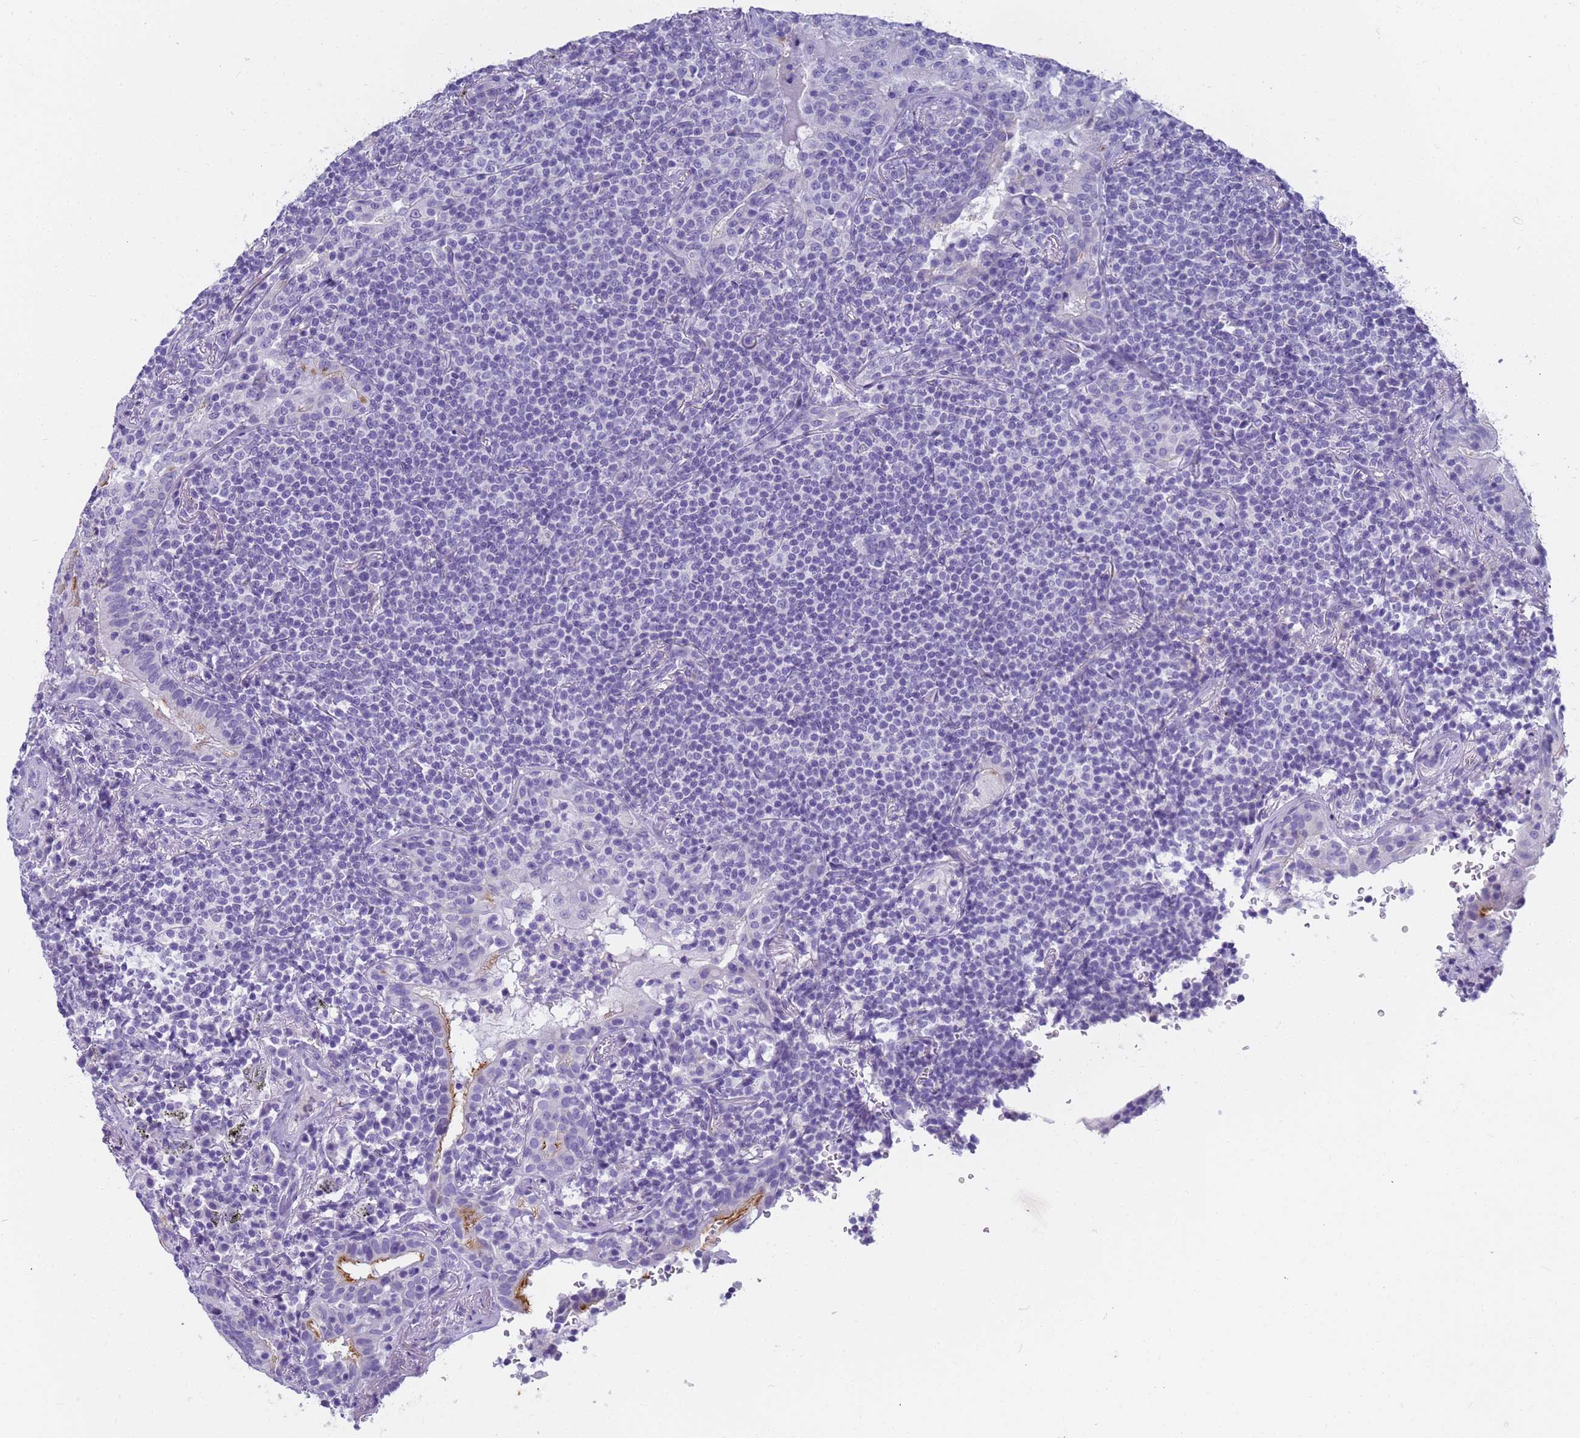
{"staining": {"intensity": "negative", "quantity": "none", "location": "none"}, "tissue": "lymphoma", "cell_type": "Tumor cells", "image_type": "cancer", "snomed": [{"axis": "morphology", "description": "Malignant lymphoma, non-Hodgkin's type, Low grade"}, {"axis": "topography", "description": "Lung"}], "caption": "Malignant lymphoma, non-Hodgkin's type (low-grade) stained for a protein using immunohistochemistry demonstrates no staining tumor cells.", "gene": "RNASE2", "patient": {"sex": "female", "age": 71}}